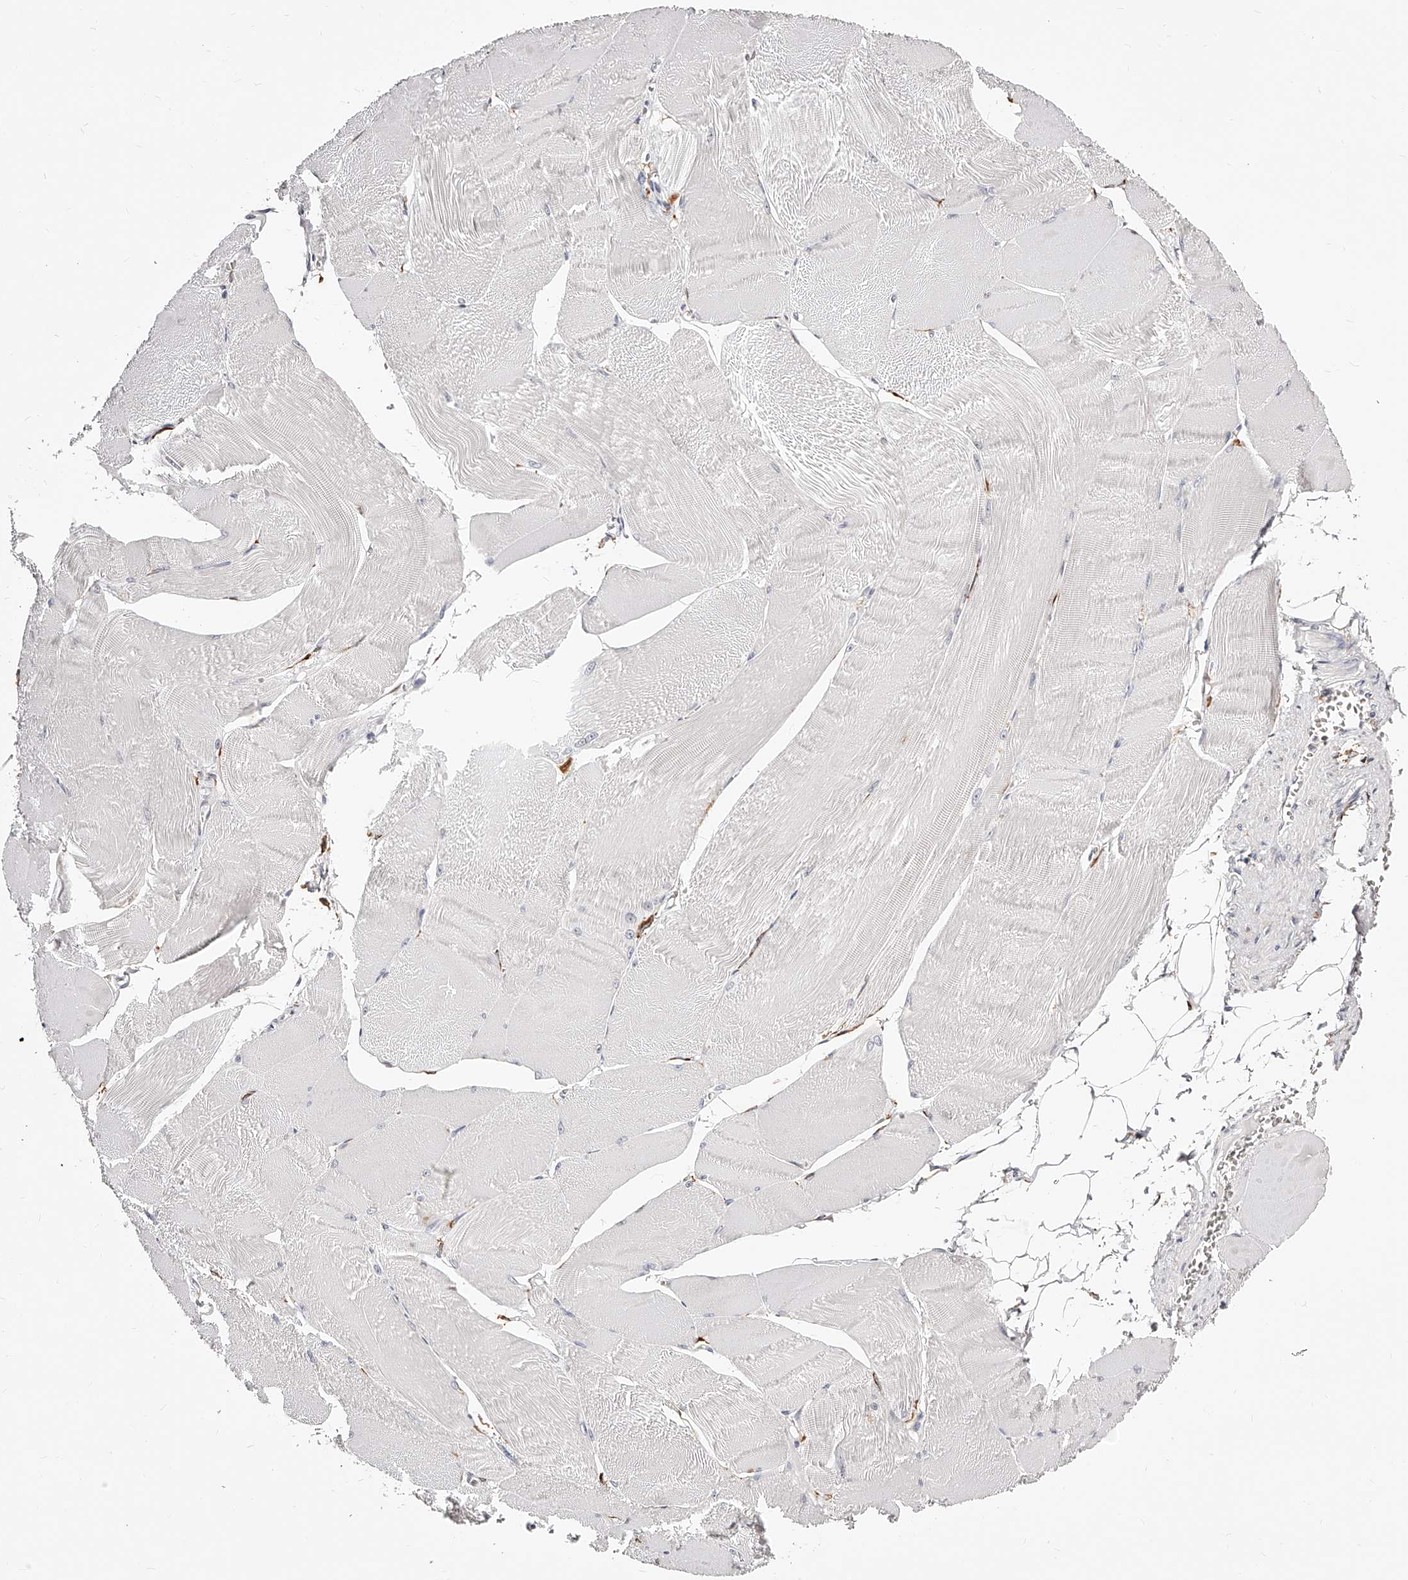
{"staining": {"intensity": "negative", "quantity": "none", "location": "none"}, "tissue": "skeletal muscle", "cell_type": "Myocytes", "image_type": "normal", "snomed": [{"axis": "morphology", "description": "Normal tissue, NOS"}, {"axis": "morphology", "description": "Basal cell carcinoma"}, {"axis": "topography", "description": "Skeletal muscle"}], "caption": "A histopathology image of skeletal muscle stained for a protein reveals no brown staining in myocytes. (Brightfield microscopy of DAB immunohistochemistry at high magnification).", "gene": "CD82", "patient": {"sex": "female", "age": 64}}